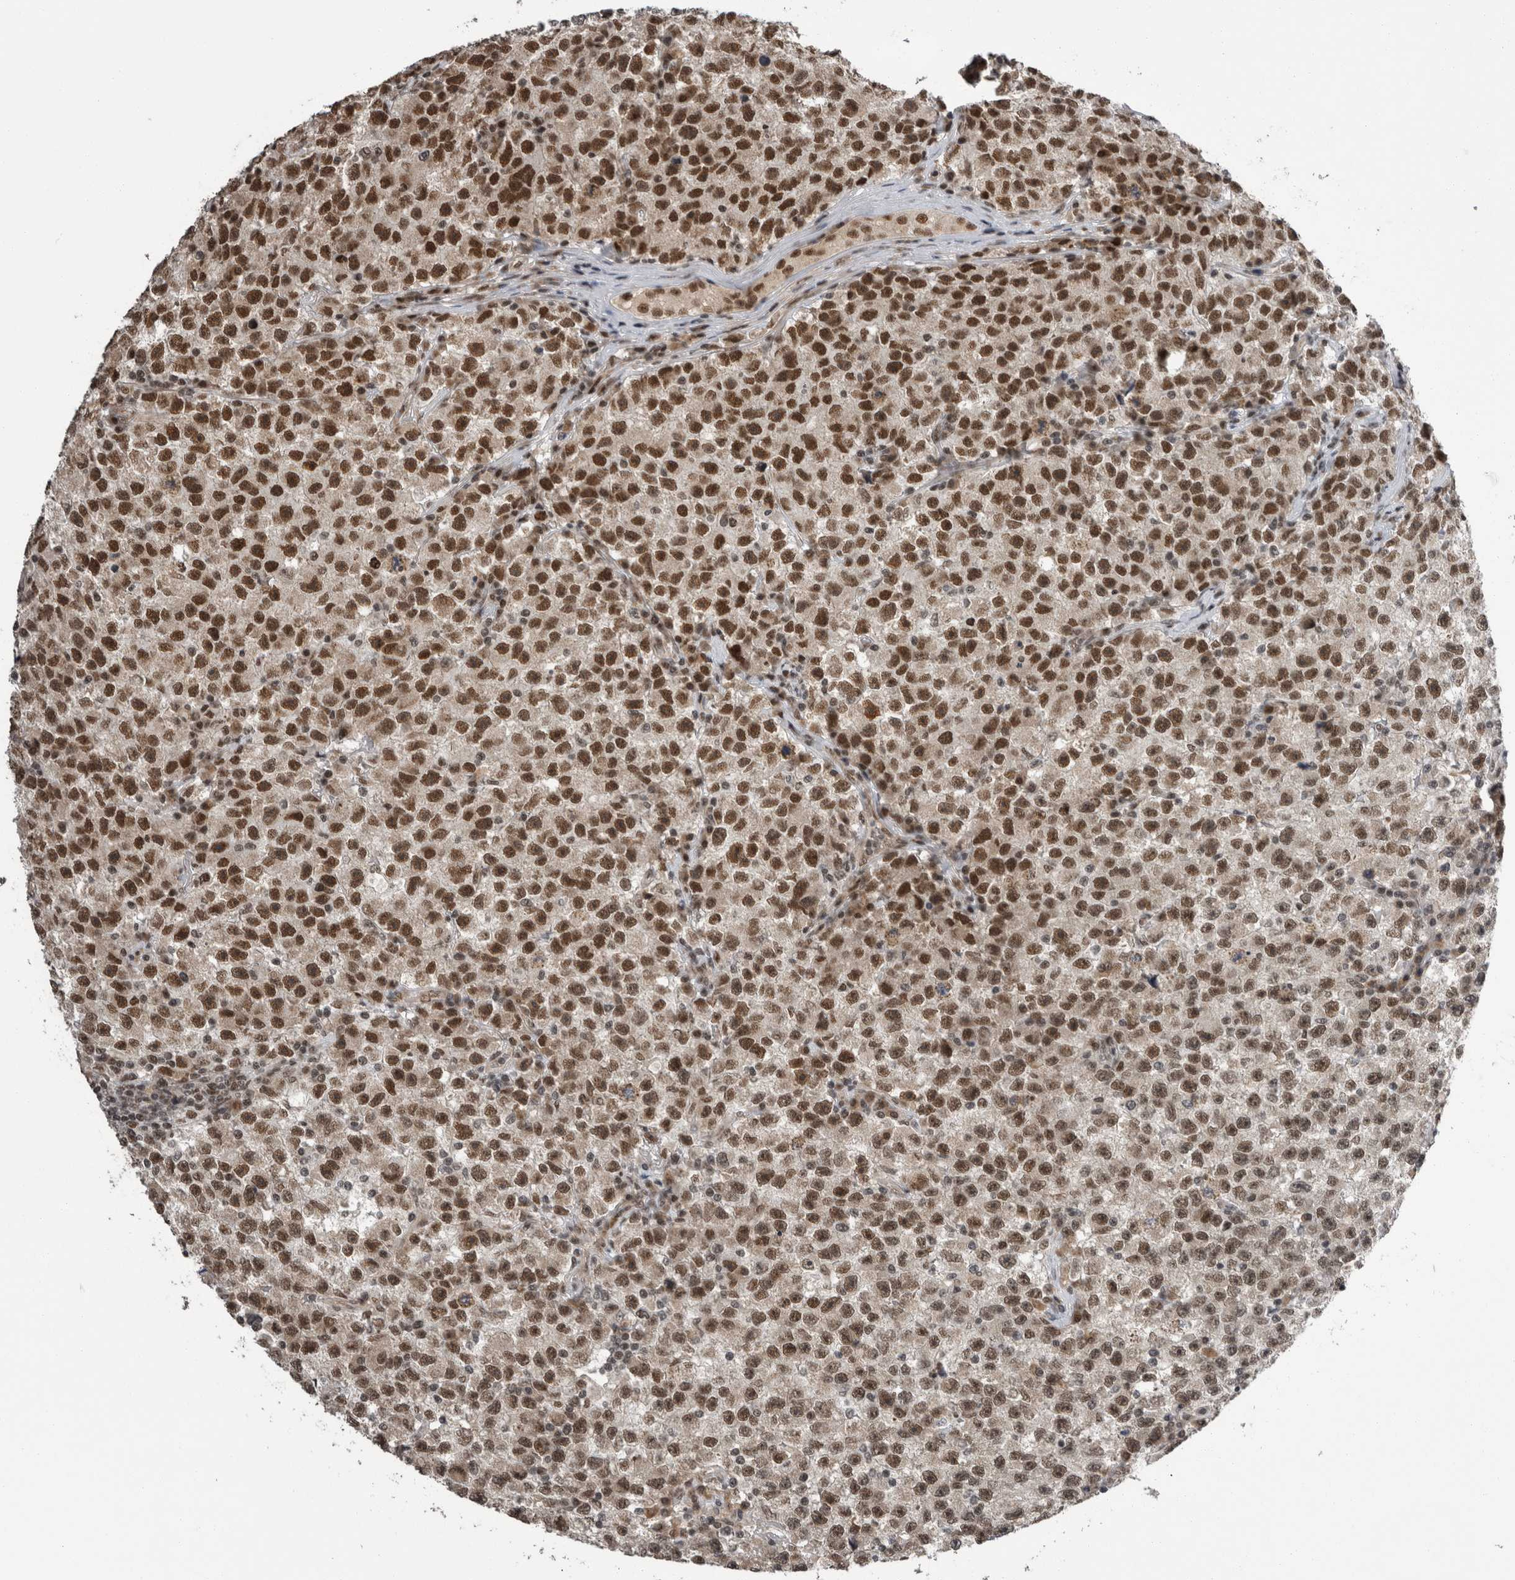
{"staining": {"intensity": "strong", "quantity": ">75%", "location": "nuclear"}, "tissue": "testis cancer", "cell_type": "Tumor cells", "image_type": "cancer", "snomed": [{"axis": "morphology", "description": "Seminoma, NOS"}, {"axis": "topography", "description": "Testis"}], "caption": "Testis cancer tissue demonstrates strong nuclear positivity in approximately >75% of tumor cells", "gene": "CPSF2", "patient": {"sex": "male", "age": 22}}